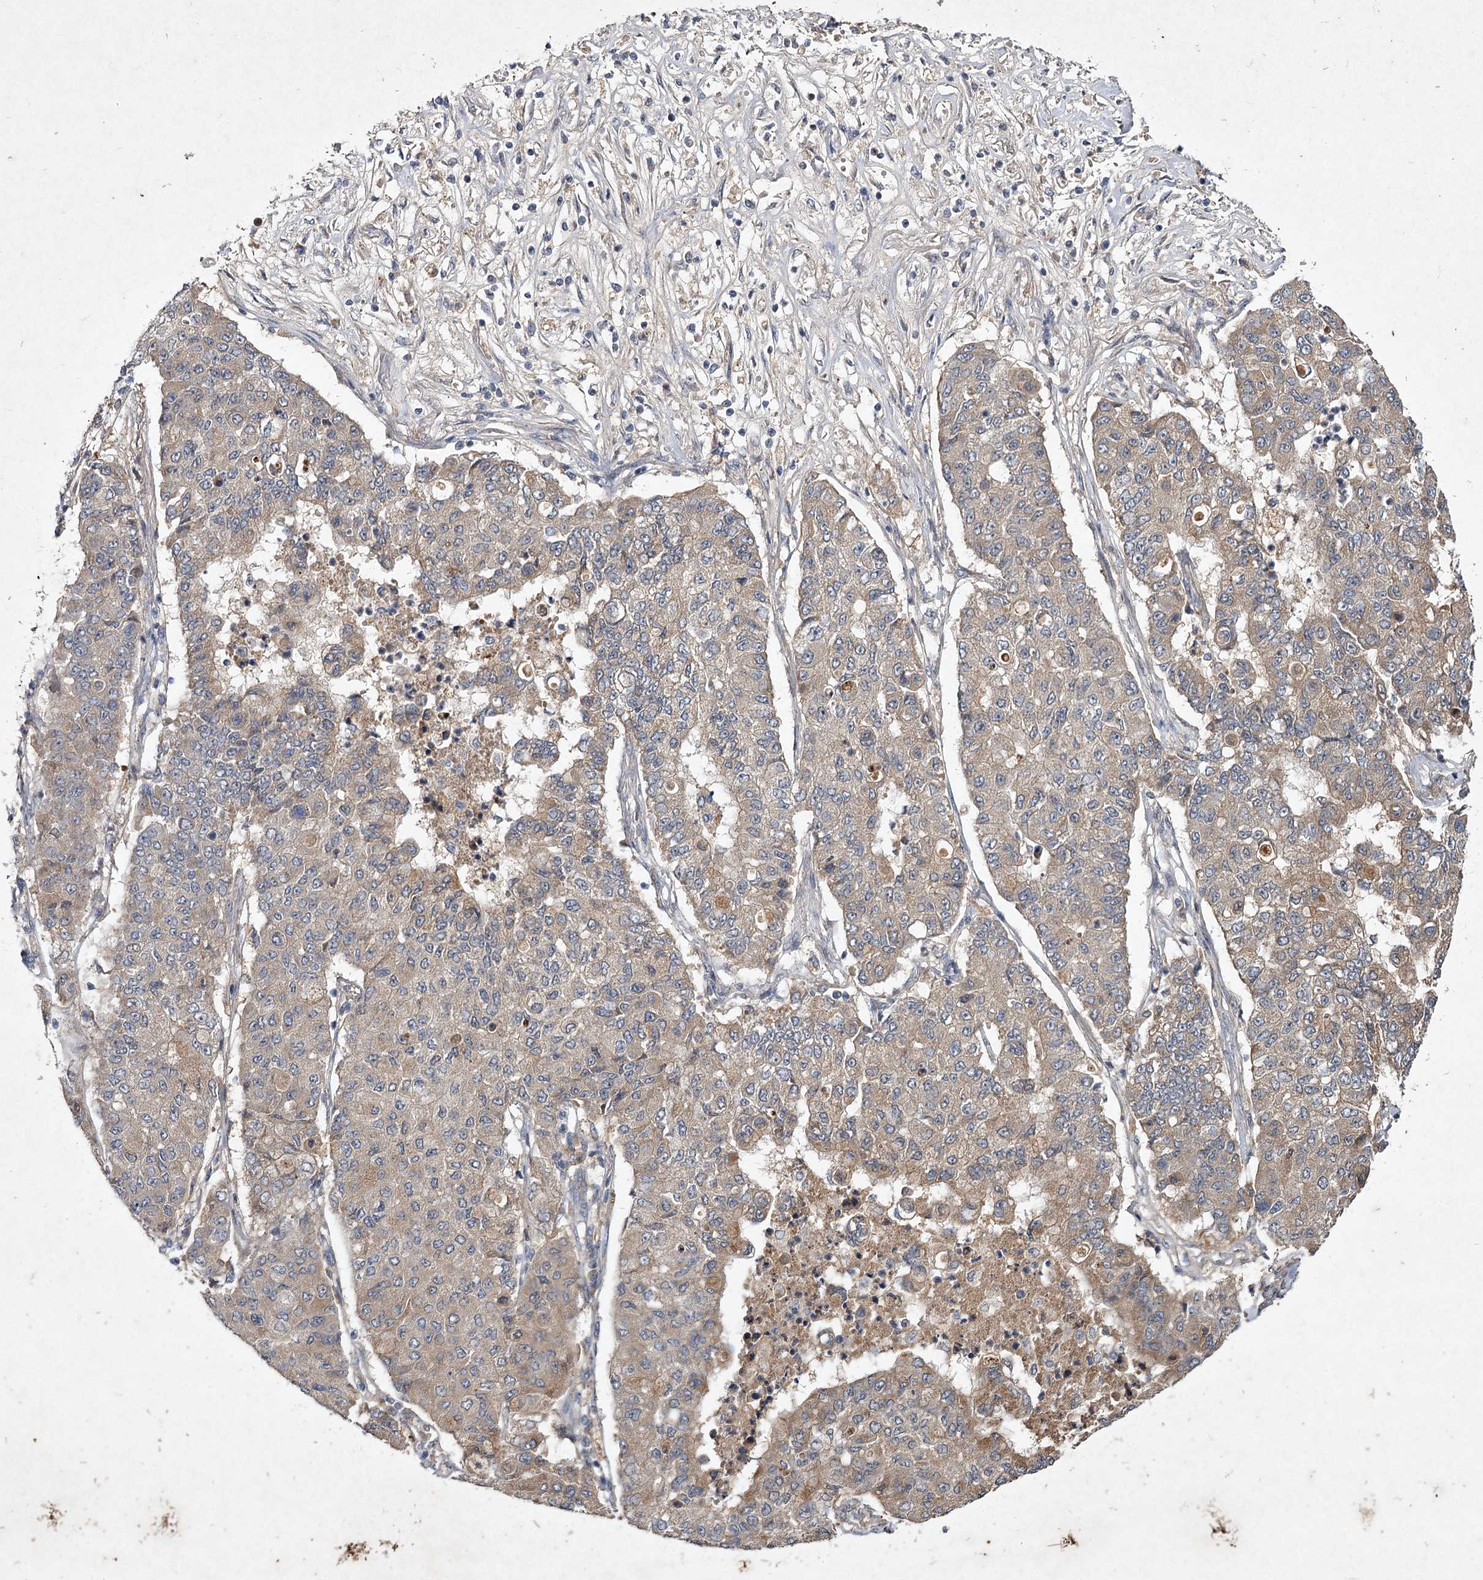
{"staining": {"intensity": "weak", "quantity": "<25%", "location": "cytoplasmic/membranous"}, "tissue": "lung cancer", "cell_type": "Tumor cells", "image_type": "cancer", "snomed": [{"axis": "morphology", "description": "Squamous cell carcinoma, NOS"}, {"axis": "topography", "description": "Lung"}], "caption": "This is an immunohistochemistry (IHC) image of lung cancer. There is no positivity in tumor cells.", "gene": "MFN1", "patient": {"sex": "male", "age": 74}}